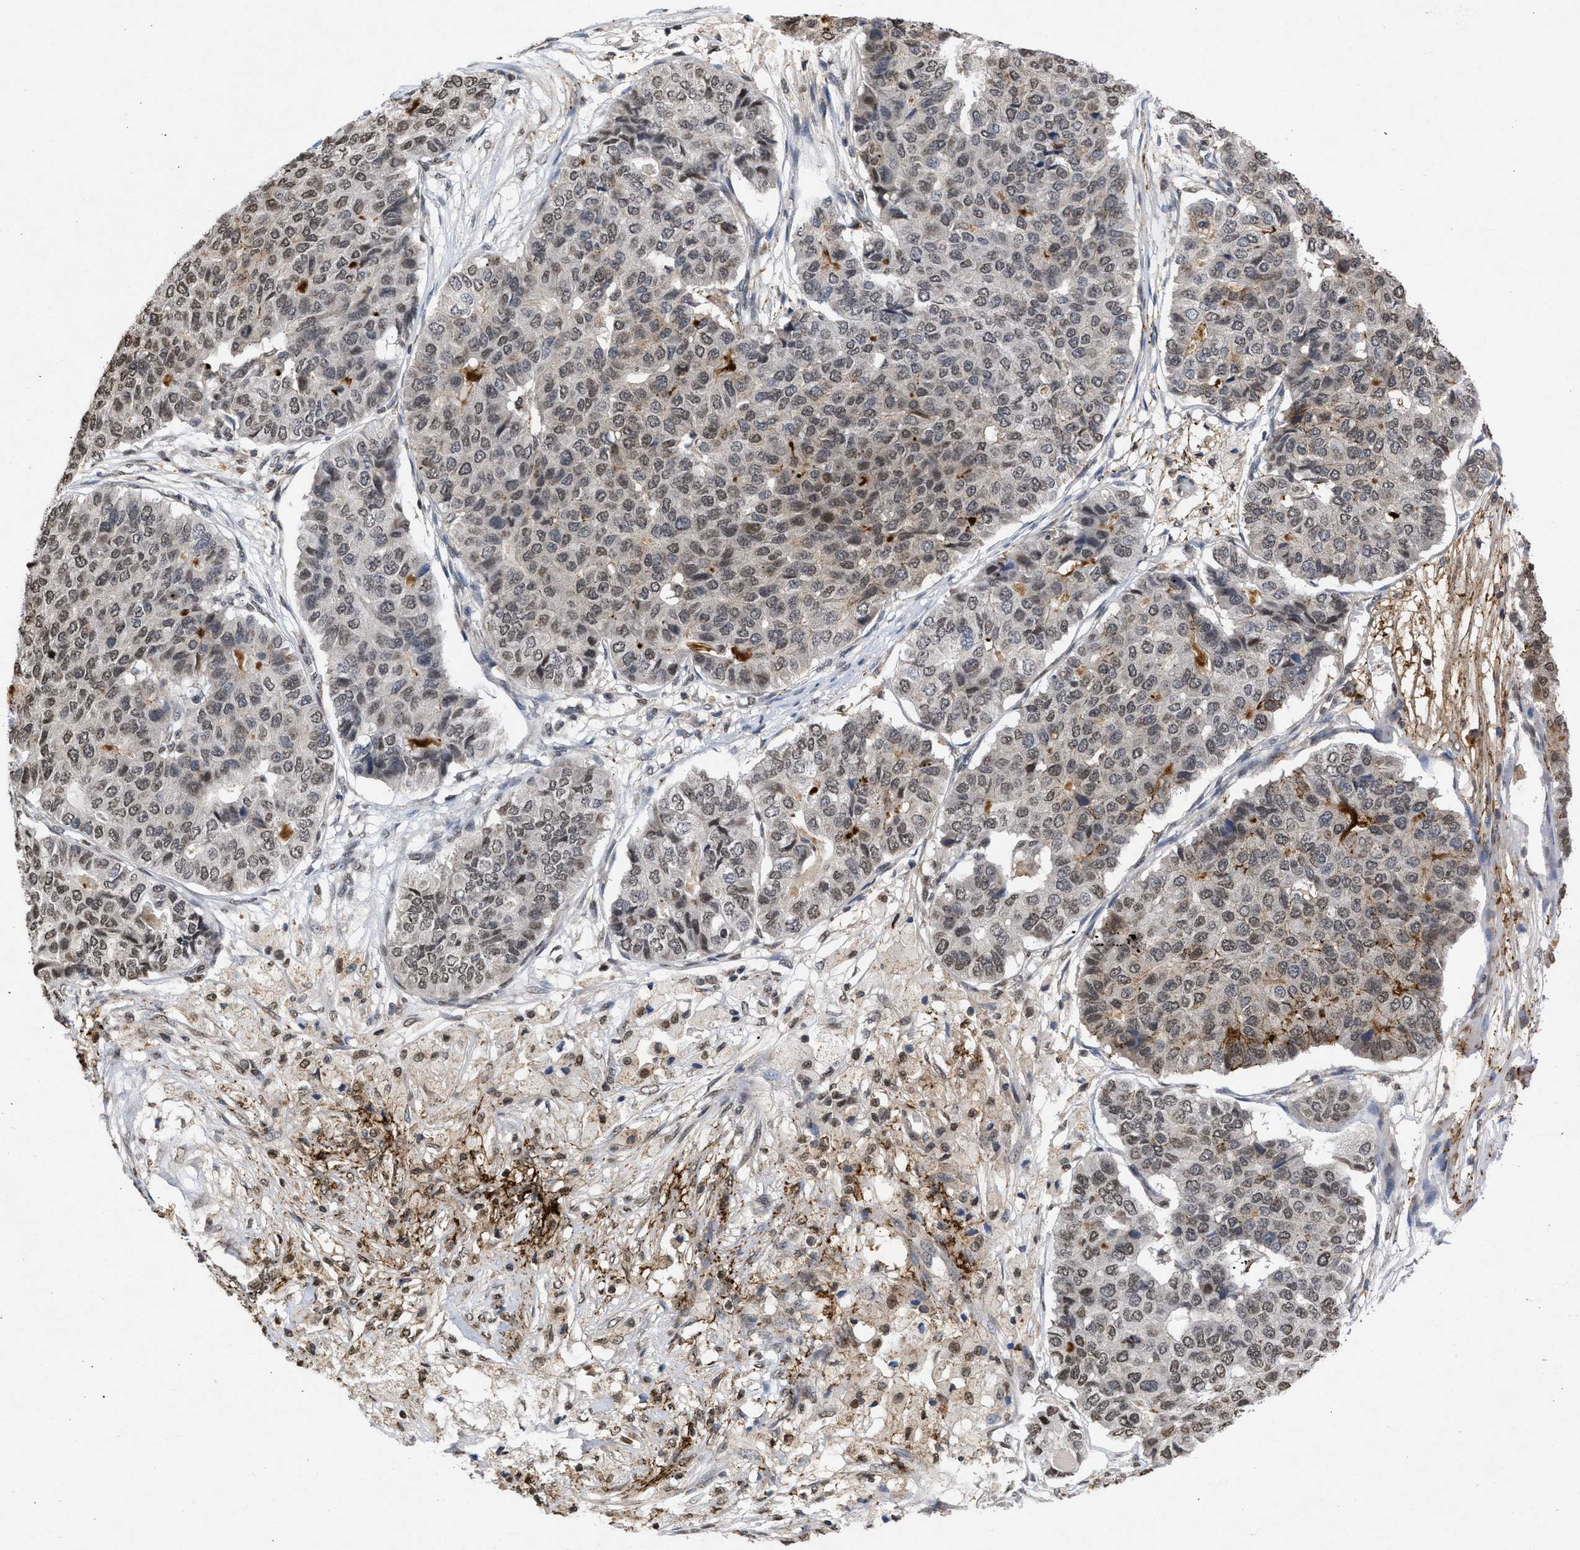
{"staining": {"intensity": "weak", "quantity": "25%-75%", "location": "cytoplasmic/membranous,nuclear"}, "tissue": "pancreatic cancer", "cell_type": "Tumor cells", "image_type": "cancer", "snomed": [{"axis": "morphology", "description": "Adenocarcinoma, NOS"}, {"axis": "topography", "description": "Pancreas"}], "caption": "Immunohistochemical staining of adenocarcinoma (pancreatic) exhibits low levels of weak cytoplasmic/membranous and nuclear protein positivity in approximately 25%-75% of tumor cells. Nuclei are stained in blue.", "gene": "NUP35", "patient": {"sex": "male", "age": 50}}